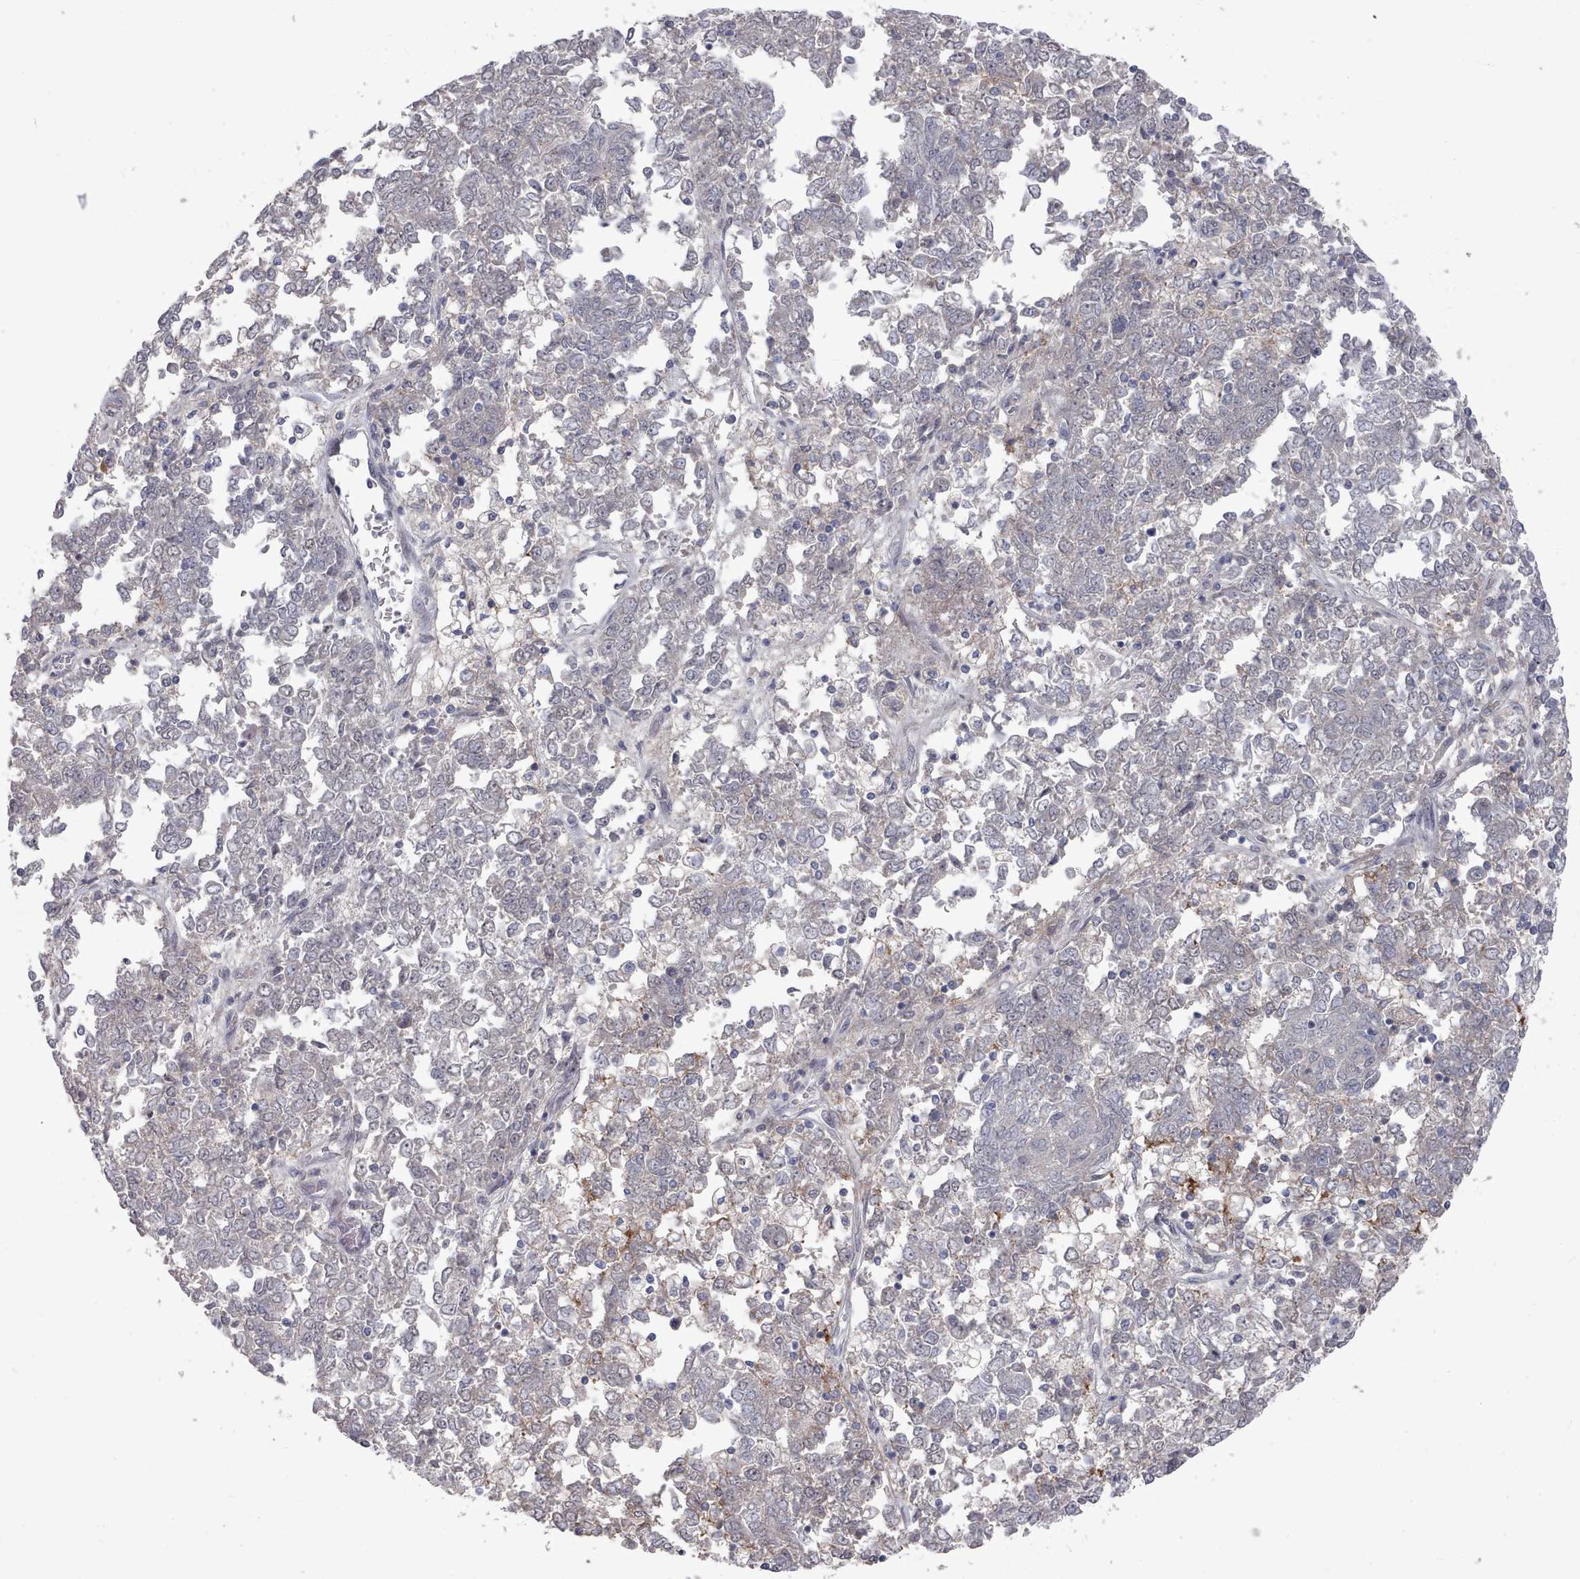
{"staining": {"intensity": "negative", "quantity": "none", "location": "none"}, "tissue": "endometrial cancer", "cell_type": "Tumor cells", "image_type": "cancer", "snomed": [{"axis": "morphology", "description": "Adenocarcinoma, NOS"}, {"axis": "topography", "description": "Endometrium"}], "caption": "The immunohistochemistry image has no significant positivity in tumor cells of endometrial adenocarcinoma tissue. (Stains: DAB (3,3'-diaminobenzidine) immunohistochemistry with hematoxylin counter stain, Microscopy: brightfield microscopy at high magnification).", "gene": "COL8A2", "patient": {"sex": "female", "age": 80}}